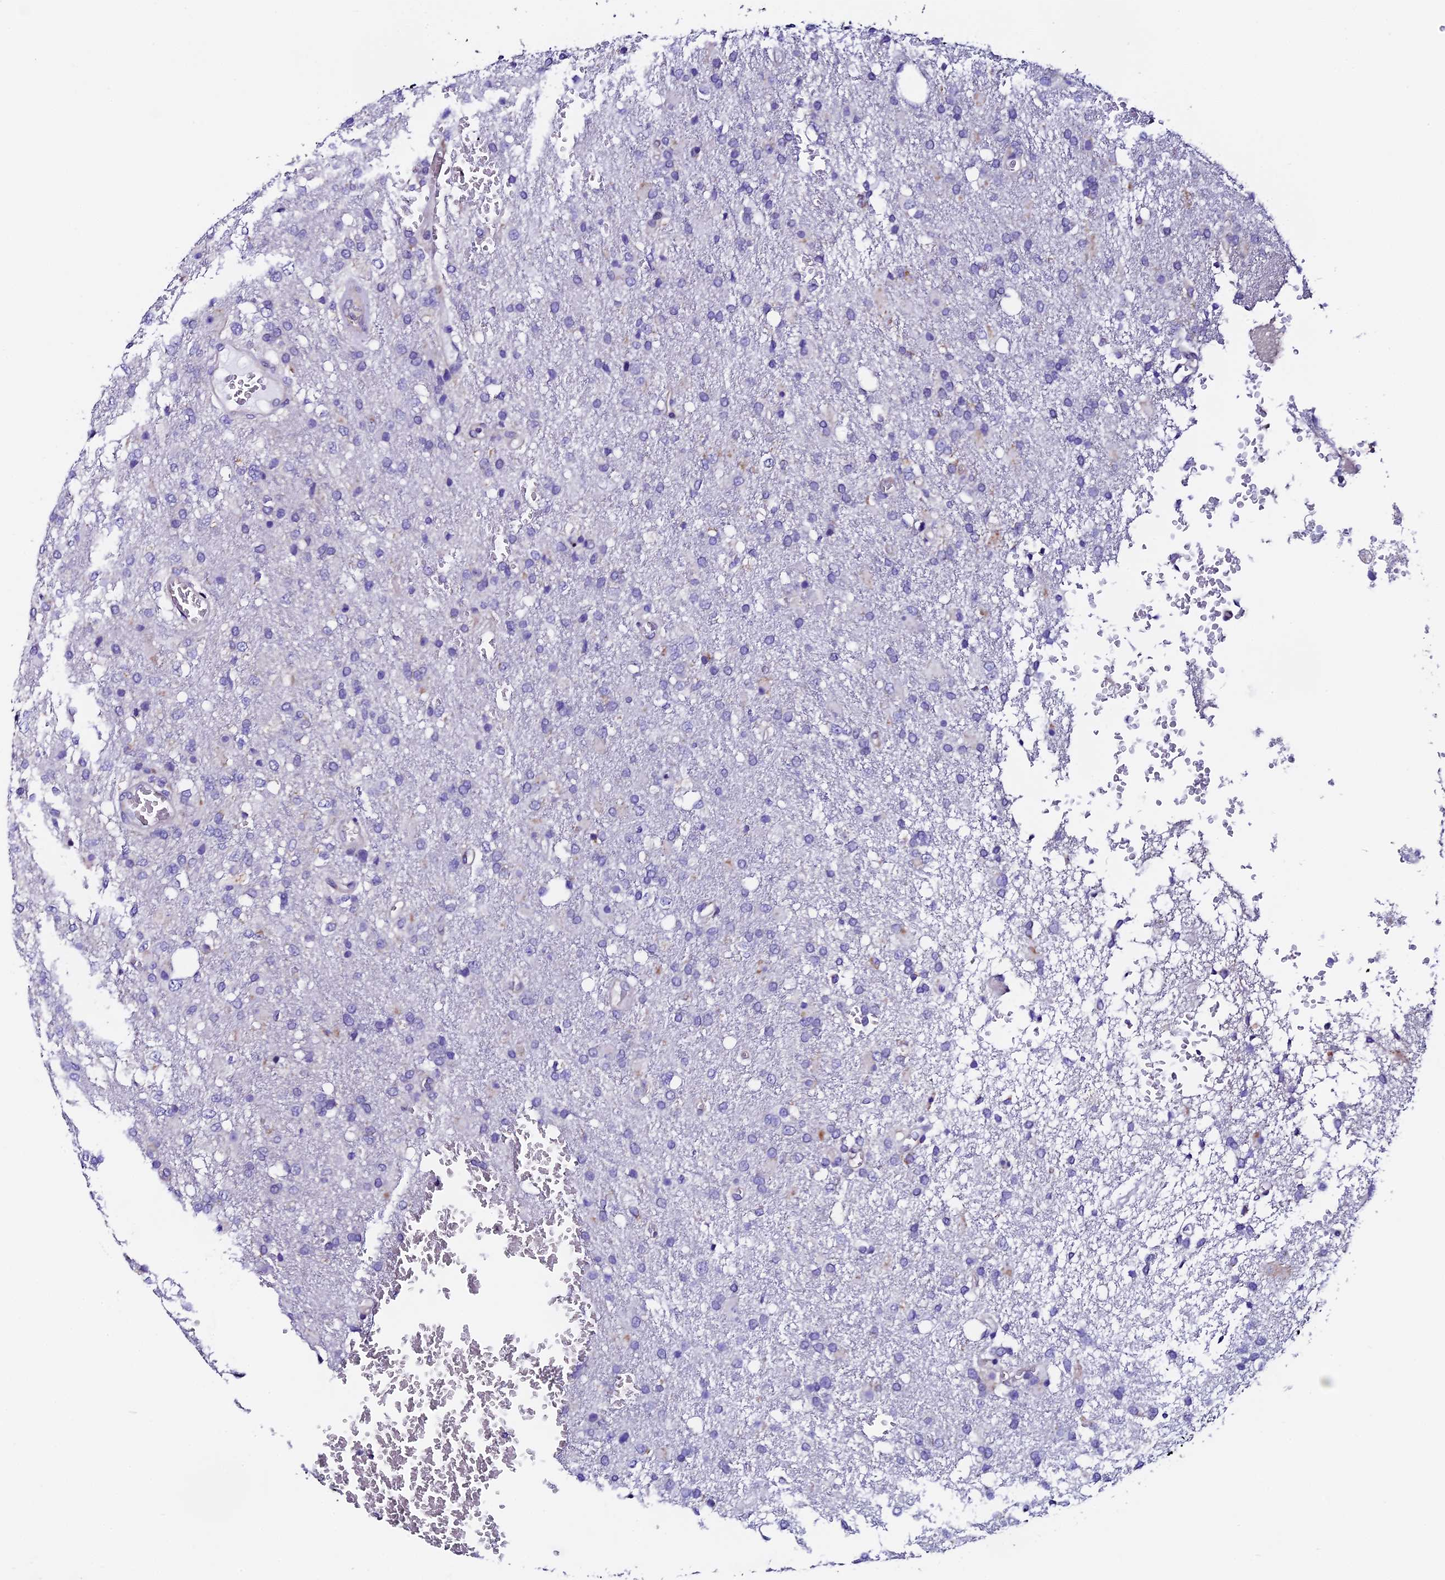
{"staining": {"intensity": "negative", "quantity": "none", "location": "none"}, "tissue": "glioma", "cell_type": "Tumor cells", "image_type": "cancer", "snomed": [{"axis": "morphology", "description": "Glioma, malignant, High grade"}, {"axis": "topography", "description": "Brain"}], "caption": "Tumor cells show no significant protein expression in malignant glioma (high-grade).", "gene": "COMTD1", "patient": {"sex": "female", "age": 74}}